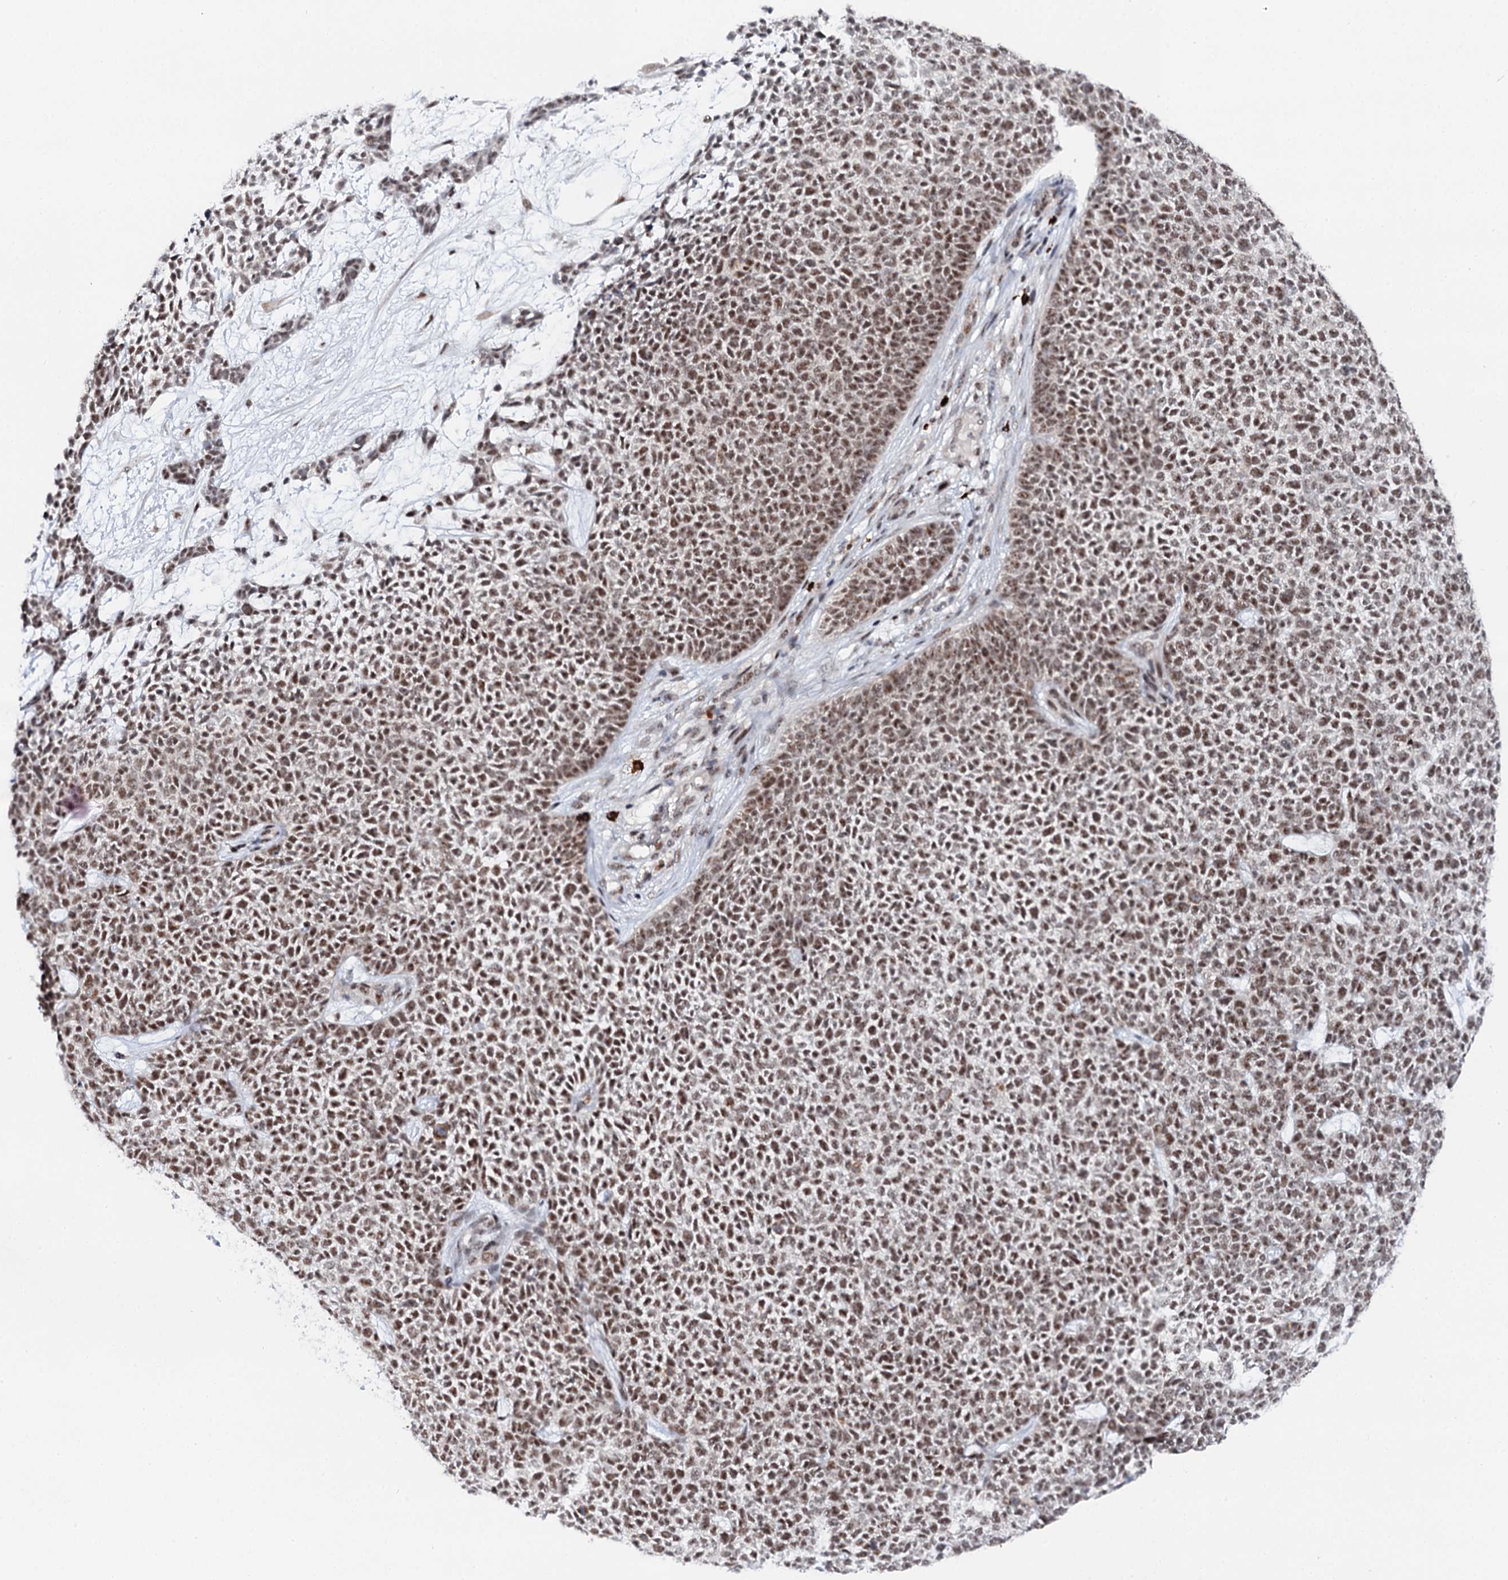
{"staining": {"intensity": "moderate", "quantity": ">75%", "location": "nuclear"}, "tissue": "skin cancer", "cell_type": "Tumor cells", "image_type": "cancer", "snomed": [{"axis": "morphology", "description": "Basal cell carcinoma"}, {"axis": "topography", "description": "Skin"}], "caption": "A micrograph of human skin basal cell carcinoma stained for a protein displays moderate nuclear brown staining in tumor cells.", "gene": "BUD13", "patient": {"sex": "female", "age": 84}}